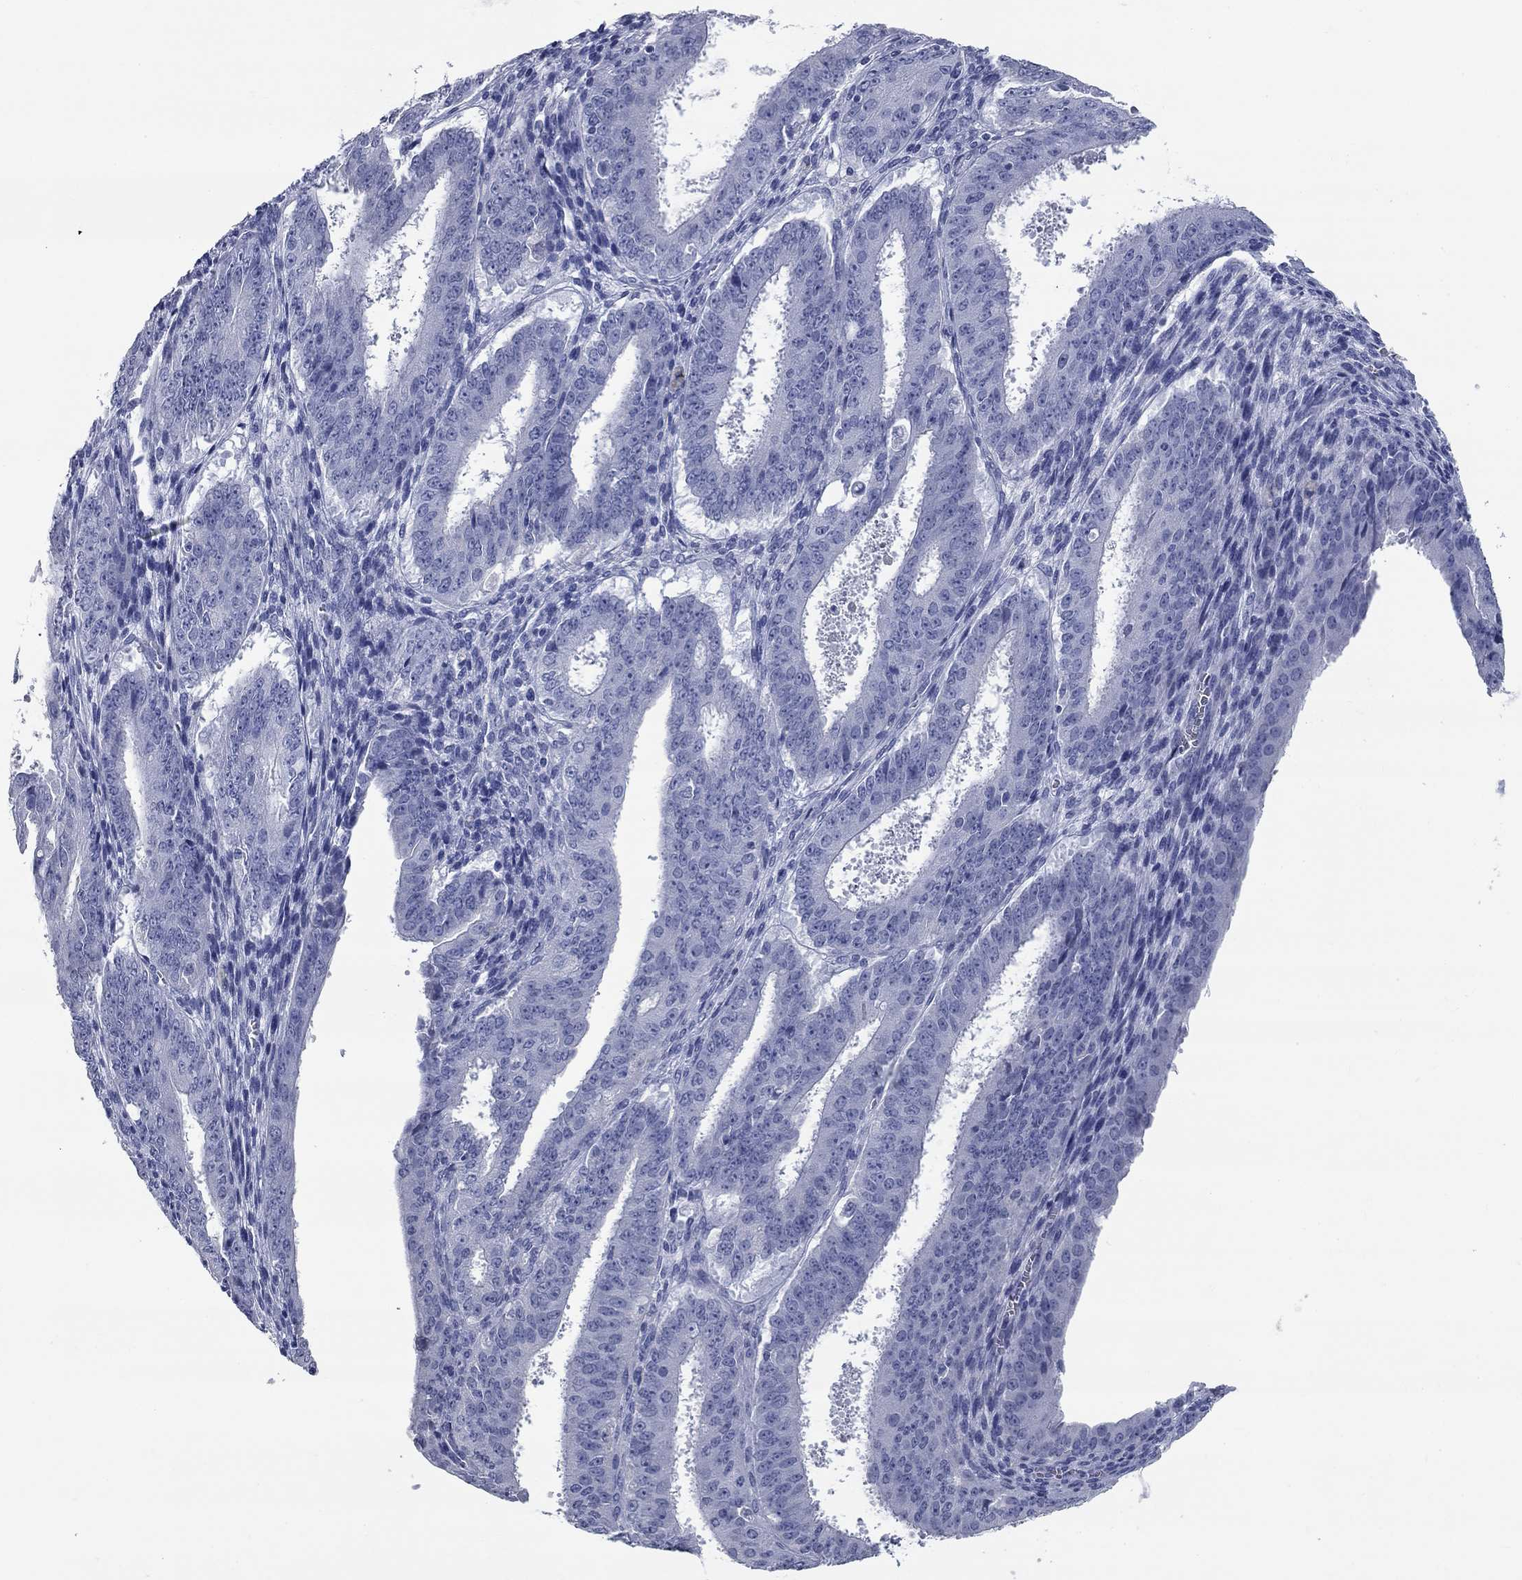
{"staining": {"intensity": "negative", "quantity": "none", "location": "none"}, "tissue": "ovarian cancer", "cell_type": "Tumor cells", "image_type": "cancer", "snomed": [{"axis": "morphology", "description": "Carcinoma, endometroid"}, {"axis": "topography", "description": "Ovary"}], "caption": "Immunohistochemistry micrograph of neoplastic tissue: ovarian endometroid carcinoma stained with DAB shows no significant protein expression in tumor cells.", "gene": "SYT12", "patient": {"sex": "female", "age": 42}}